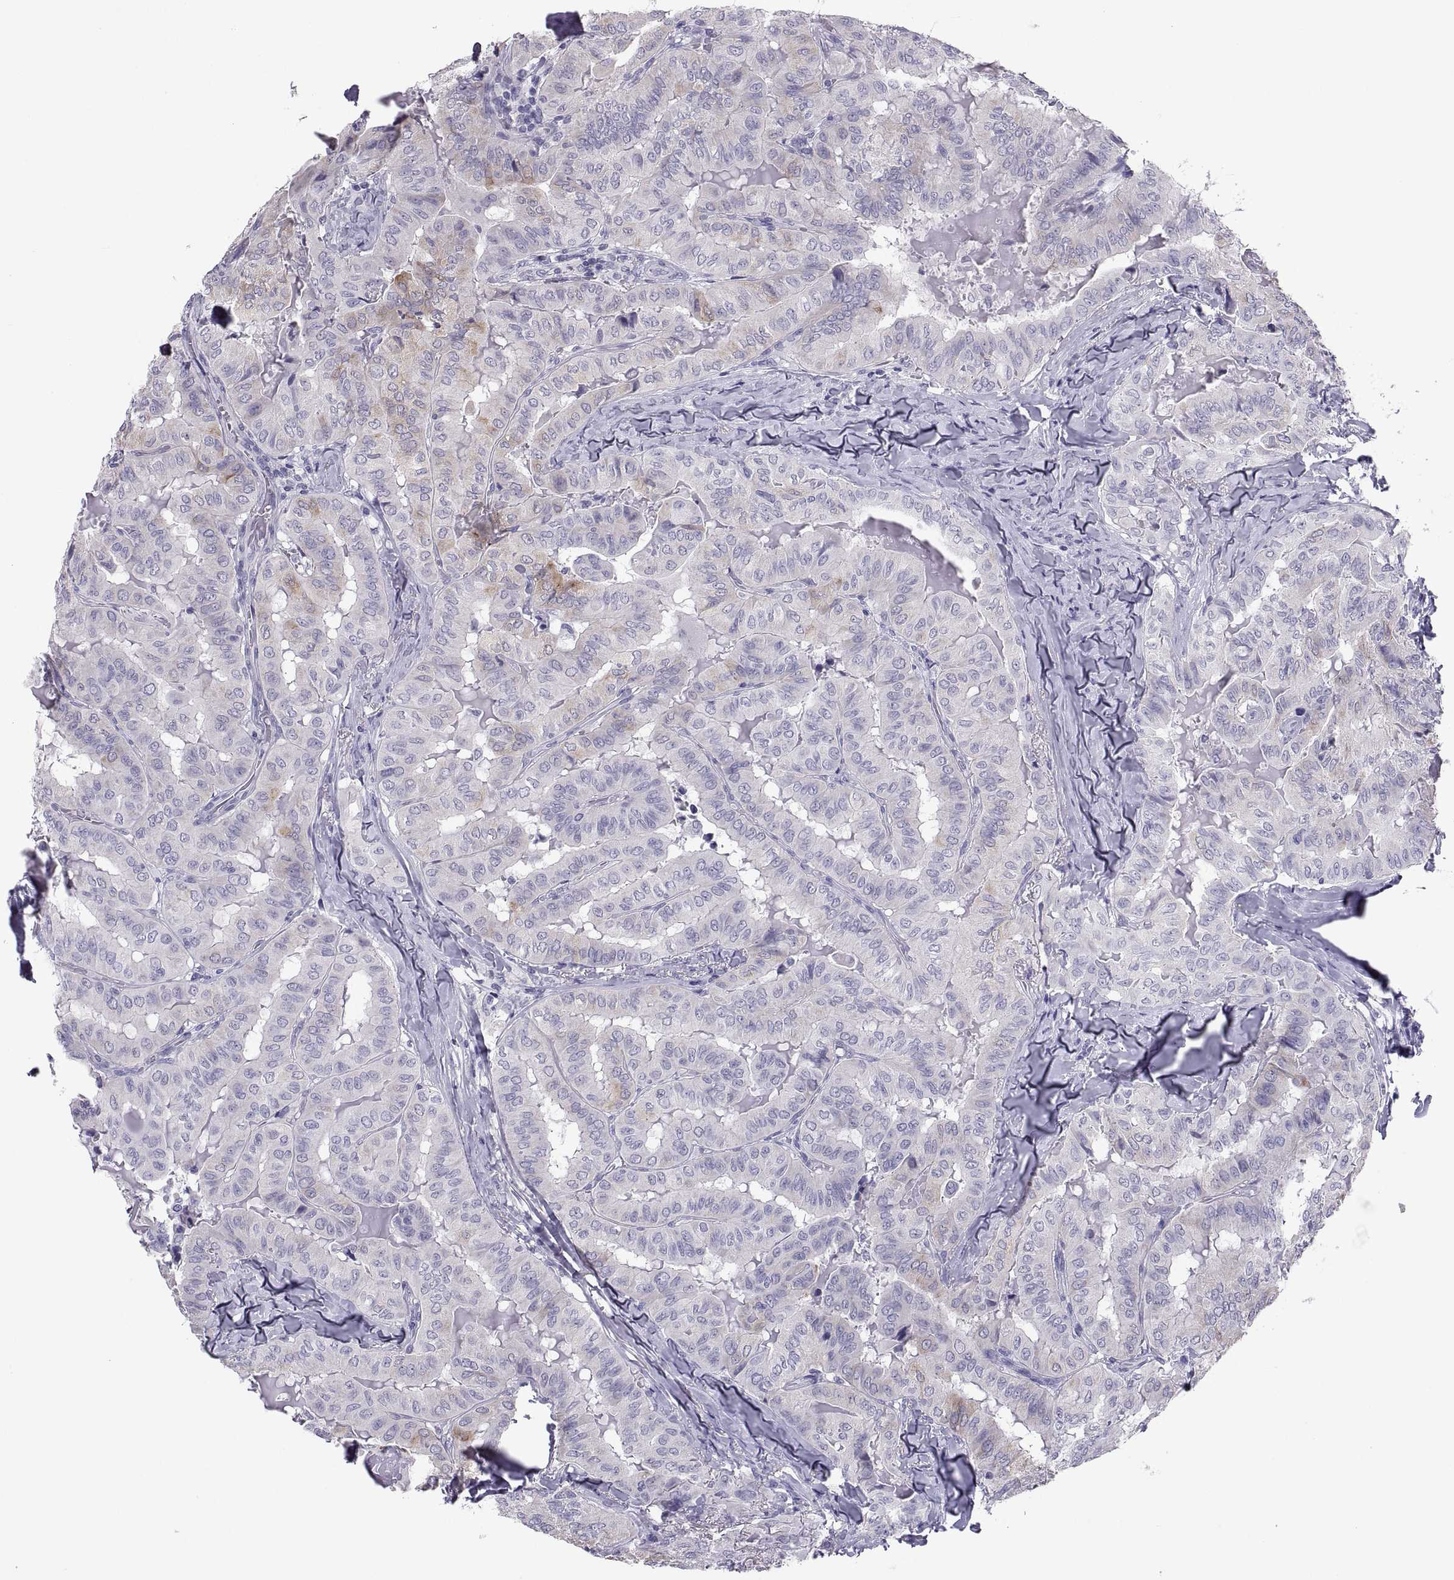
{"staining": {"intensity": "moderate", "quantity": "<25%", "location": "cytoplasmic/membranous"}, "tissue": "thyroid cancer", "cell_type": "Tumor cells", "image_type": "cancer", "snomed": [{"axis": "morphology", "description": "Papillary adenocarcinoma, NOS"}, {"axis": "topography", "description": "Thyroid gland"}], "caption": "Tumor cells show moderate cytoplasmic/membranous staining in approximately <25% of cells in thyroid papillary adenocarcinoma. (brown staining indicates protein expression, while blue staining denotes nuclei).", "gene": "IGSF1", "patient": {"sex": "female", "age": 68}}